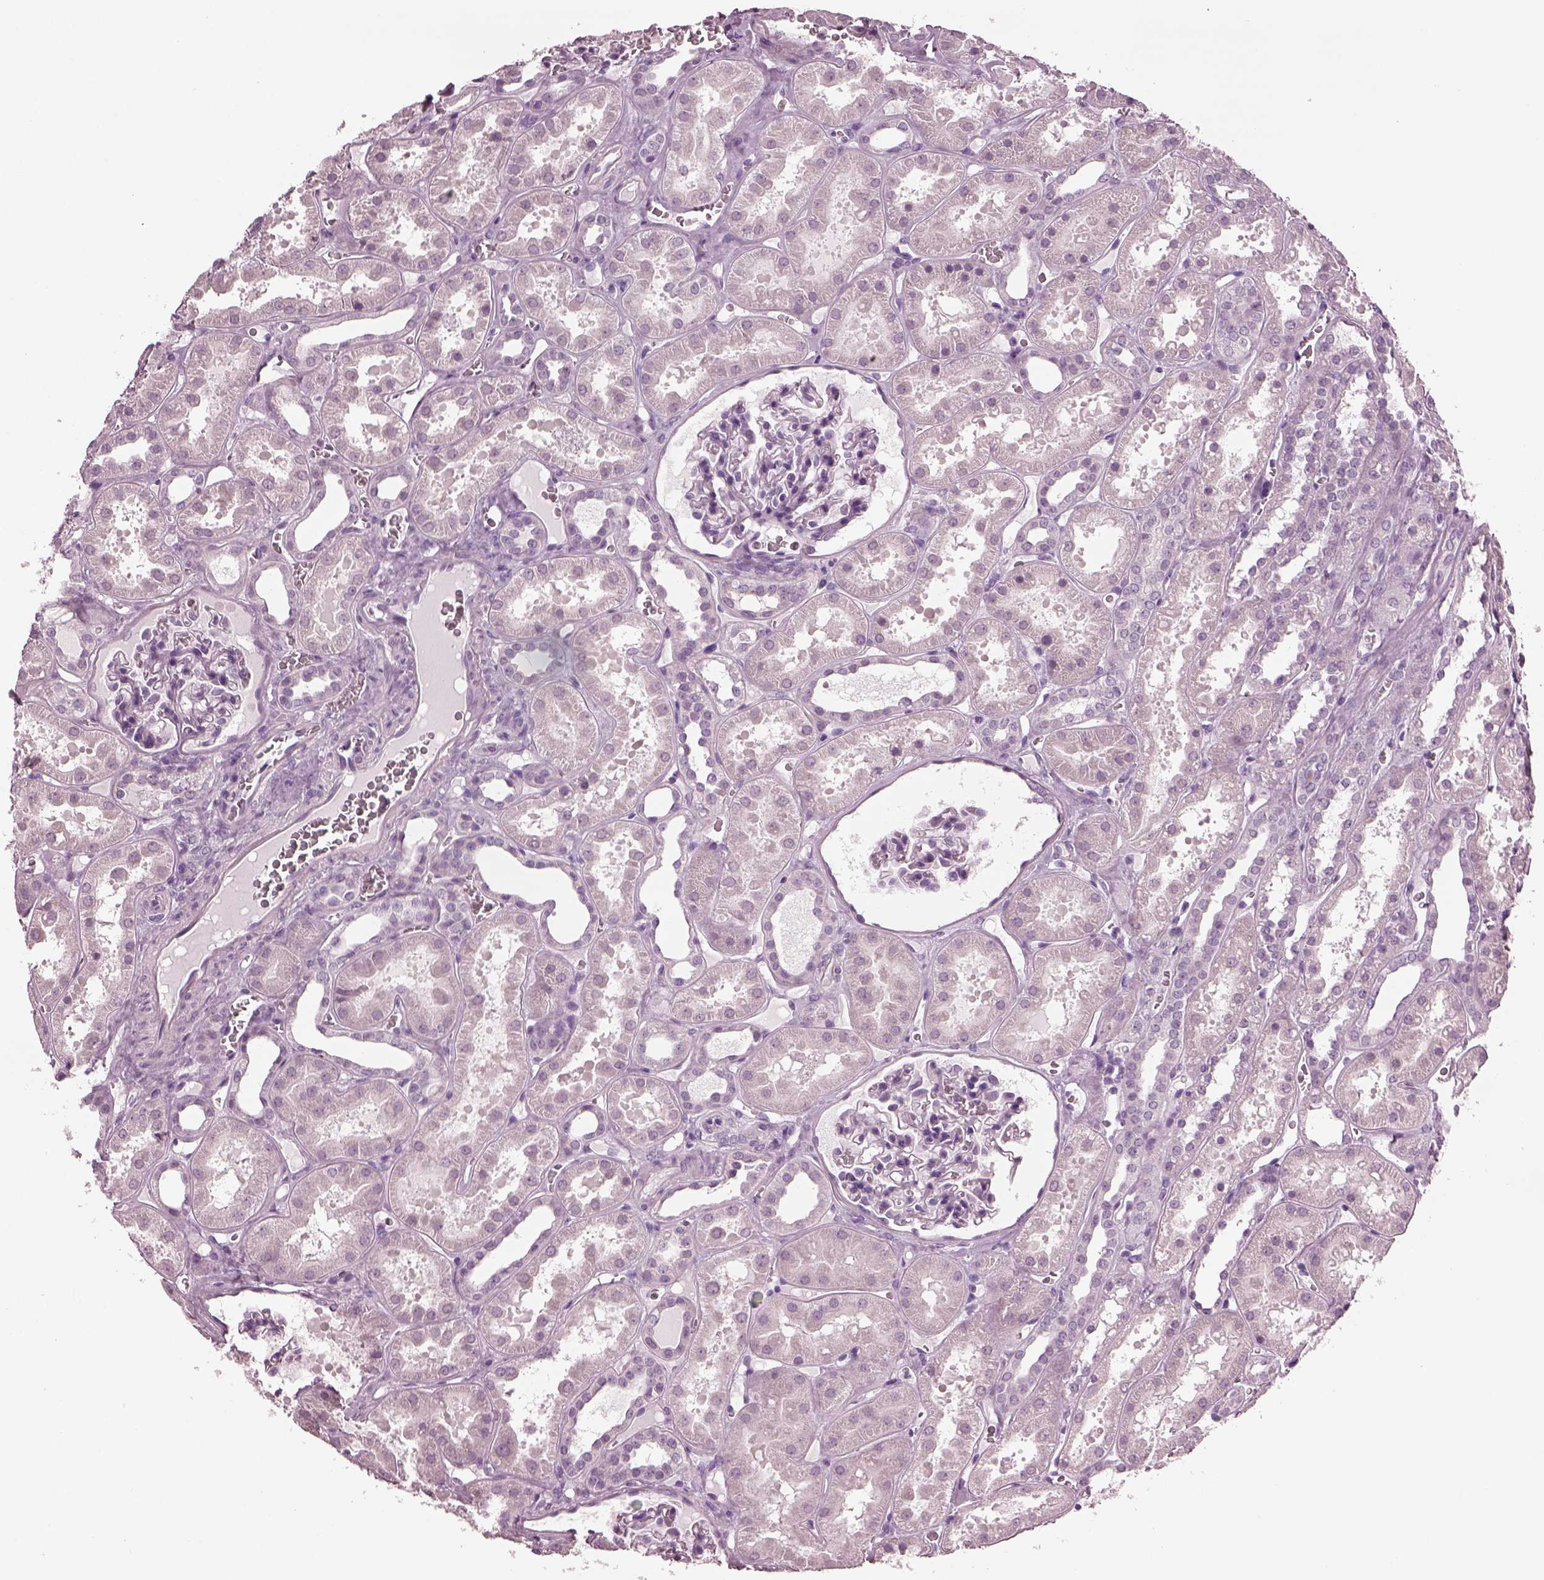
{"staining": {"intensity": "negative", "quantity": "none", "location": "none"}, "tissue": "kidney", "cell_type": "Cells in glomeruli", "image_type": "normal", "snomed": [{"axis": "morphology", "description": "Normal tissue, NOS"}, {"axis": "topography", "description": "Kidney"}], "caption": "Kidney stained for a protein using immunohistochemistry (IHC) demonstrates no expression cells in glomeruli.", "gene": "SLC6A17", "patient": {"sex": "female", "age": 41}}